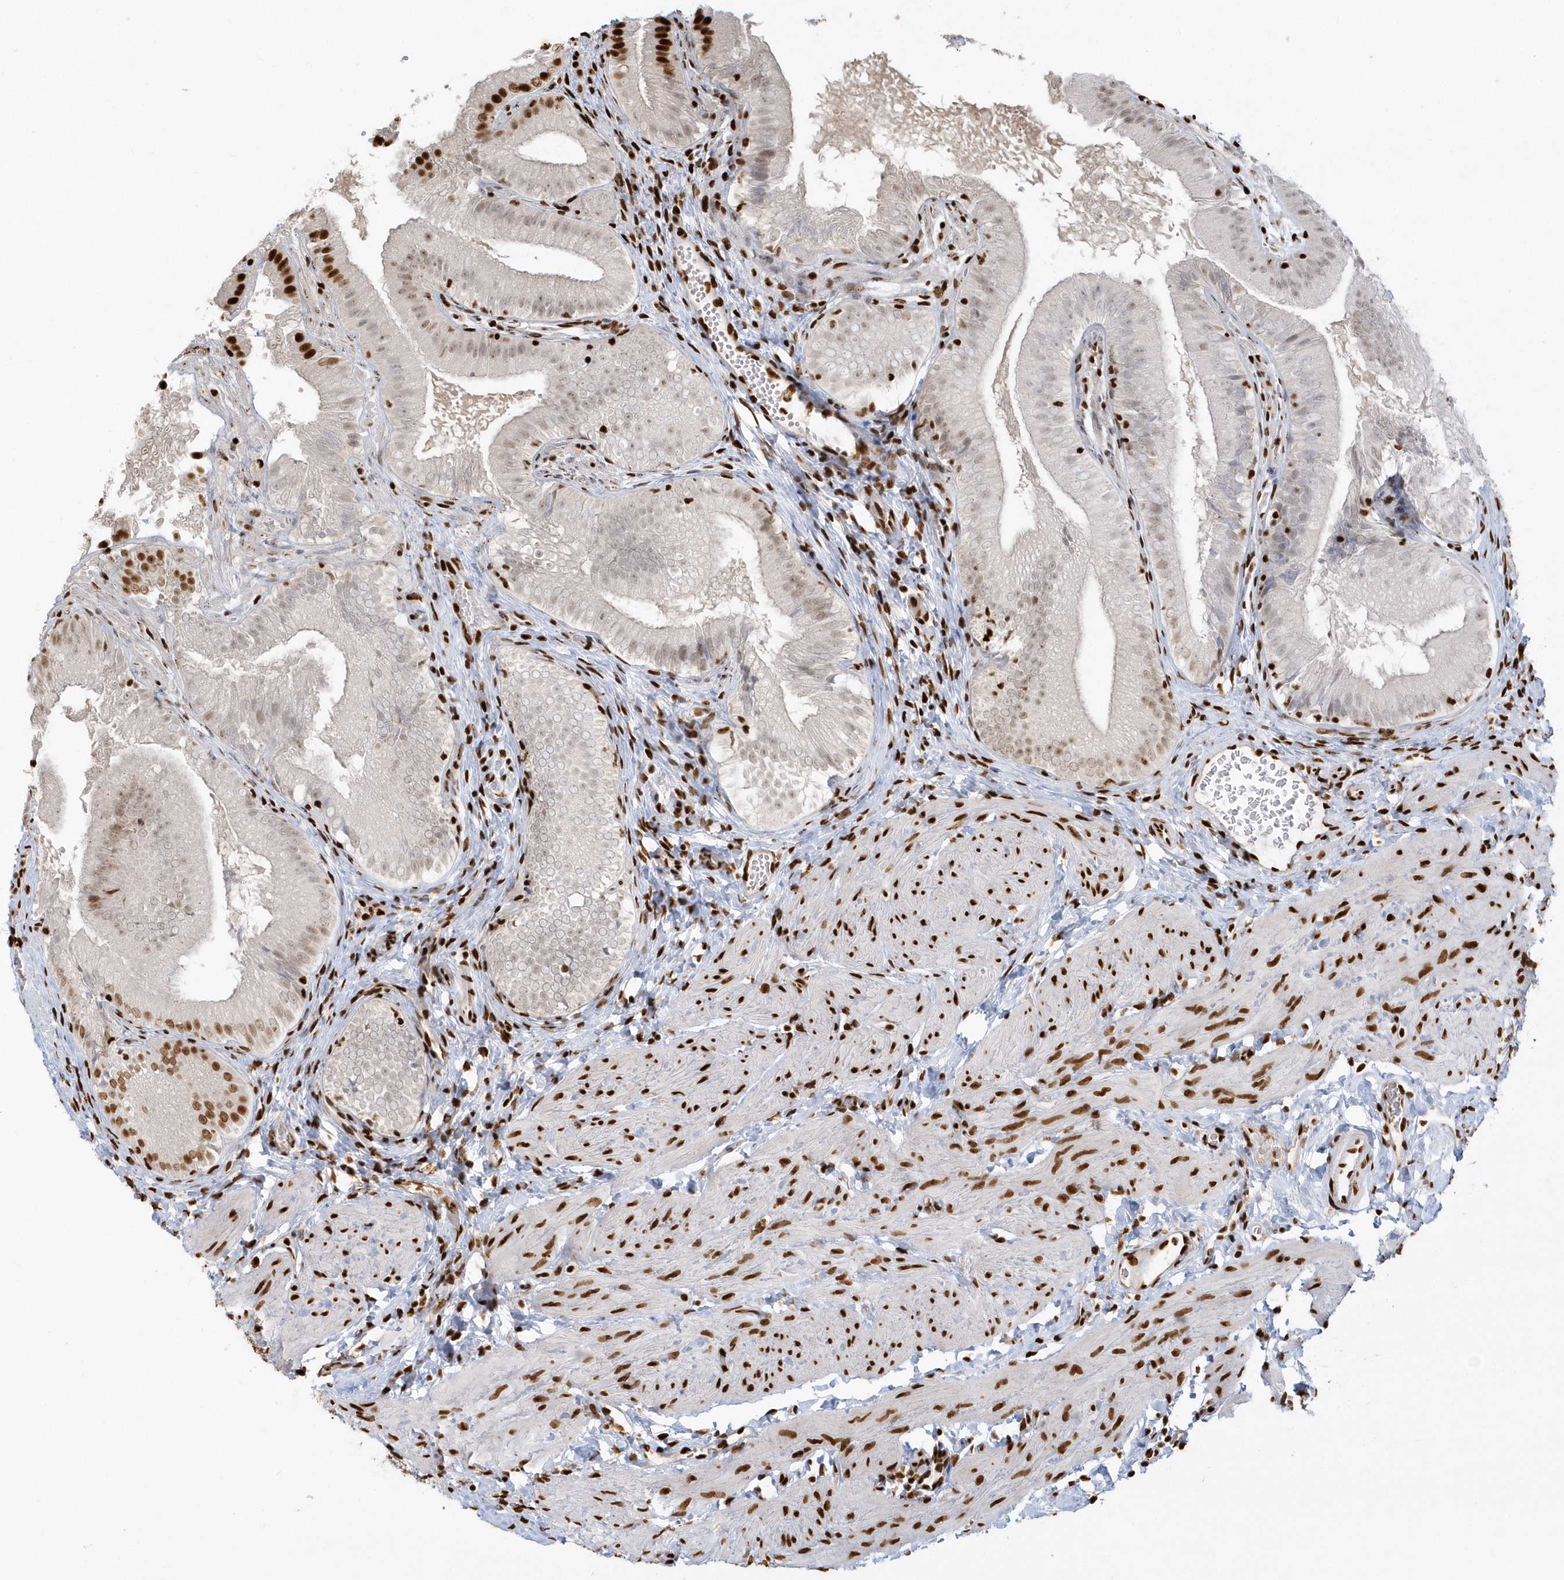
{"staining": {"intensity": "strong", "quantity": "25%-75%", "location": "nuclear"}, "tissue": "gallbladder", "cell_type": "Glandular cells", "image_type": "normal", "snomed": [{"axis": "morphology", "description": "Normal tissue, NOS"}, {"axis": "topography", "description": "Gallbladder"}], "caption": "Glandular cells show high levels of strong nuclear positivity in approximately 25%-75% of cells in unremarkable gallbladder.", "gene": "SUMO2", "patient": {"sex": "female", "age": 30}}